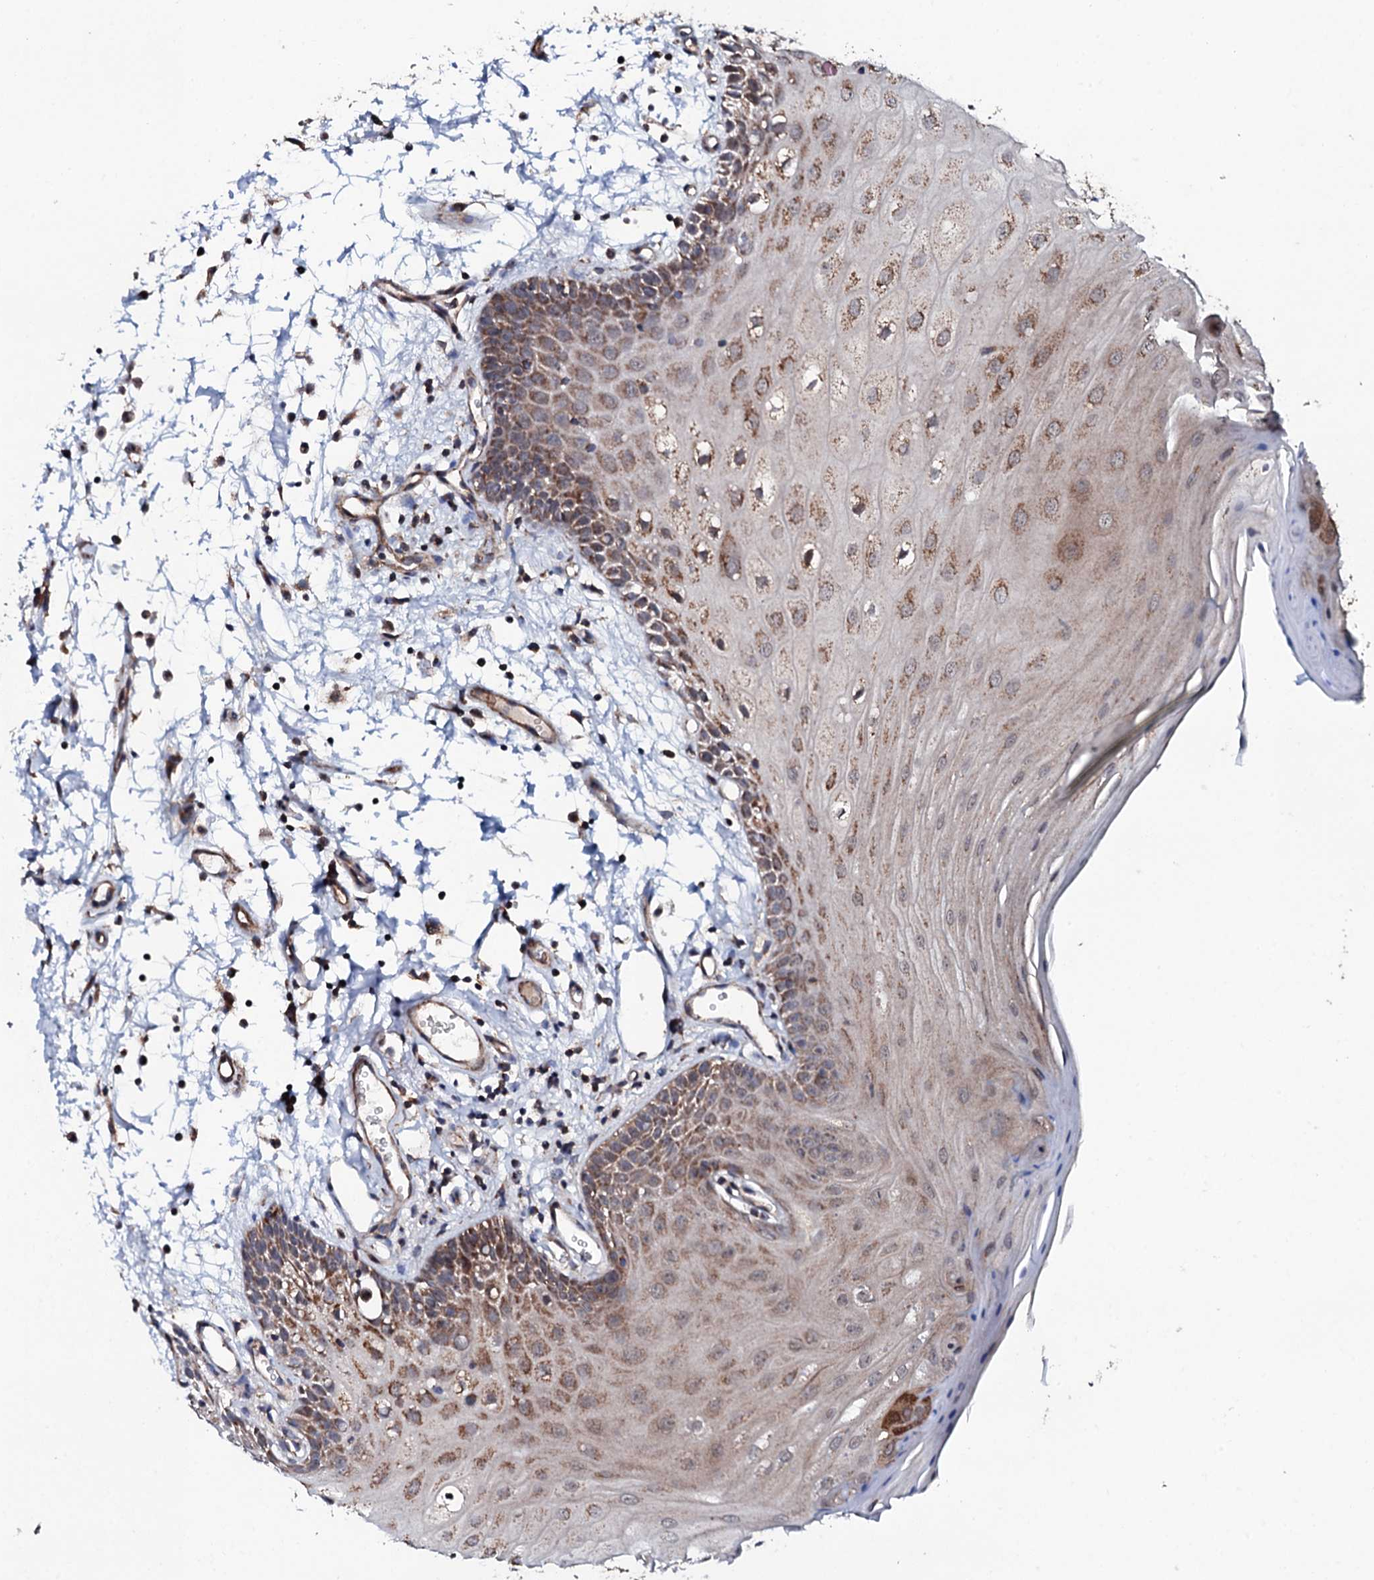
{"staining": {"intensity": "moderate", "quantity": ">75%", "location": "cytoplasmic/membranous"}, "tissue": "oral mucosa", "cell_type": "Squamous epithelial cells", "image_type": "normal", "snomed": [{"axis": "morphology", "description": "Normal tissue, NOS"}, {"axis": "topography", "description": "Oral tissue"}, {"axis": "topography", "description": "Tounge, NOS"}], "caption": "DAB immunohistochemical staining of benign oral mucosa shows moderate cytoplasmic/membranous protein positivity in about >75% of squamous epithelial cells.", "gene": "MTIF3", "patient": {"sex": "female", "age": 73}}